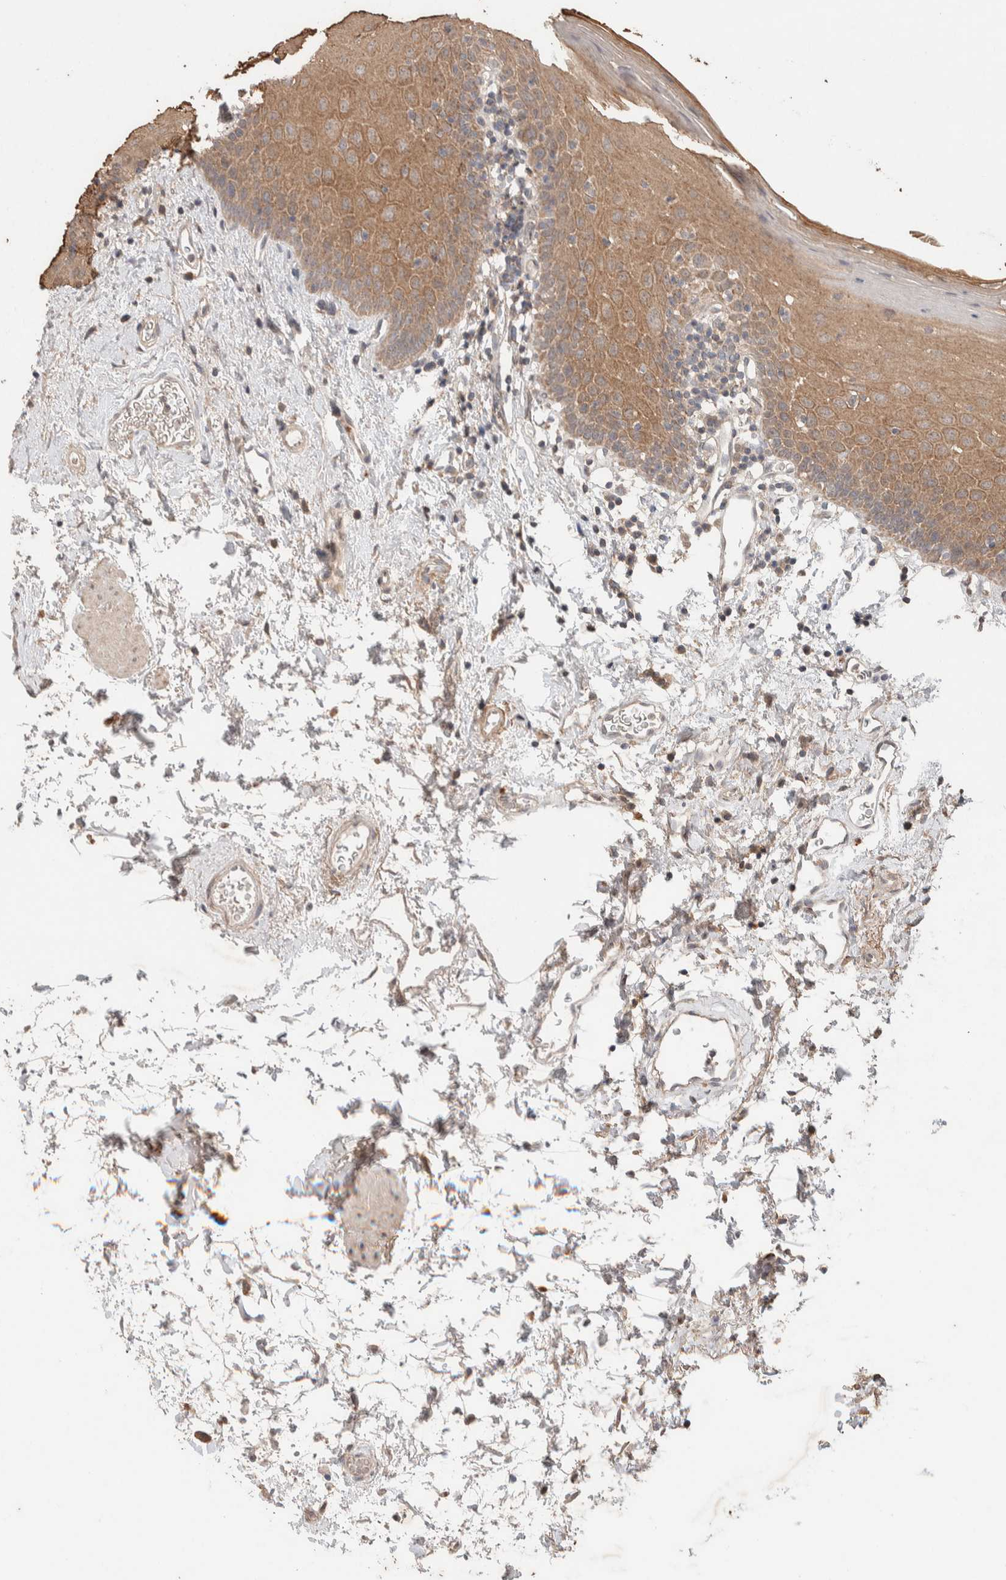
{"staining": {"intensity": "moderate", "quantity": ">75%", "location": "cytoplasmic/membranous"}, "tissue": "oral mucosa", "cell_type": "Squamous epithelial cells", "image_type": "normal", "snomed": [{"axis": "morphology", "description": "Normal tissue, NOS"}, {"axis": "topography", "description": "Oral tissue"}], "caption": "This image reveals IHC staining of unremarkable human oral mucosa, with medium moderate cytoplasmic/membranous positivity in approximately >75% of squamous epithelial cells.", "gene": "KCNJ5", "patient": {"sex": "male", "age": 66}}